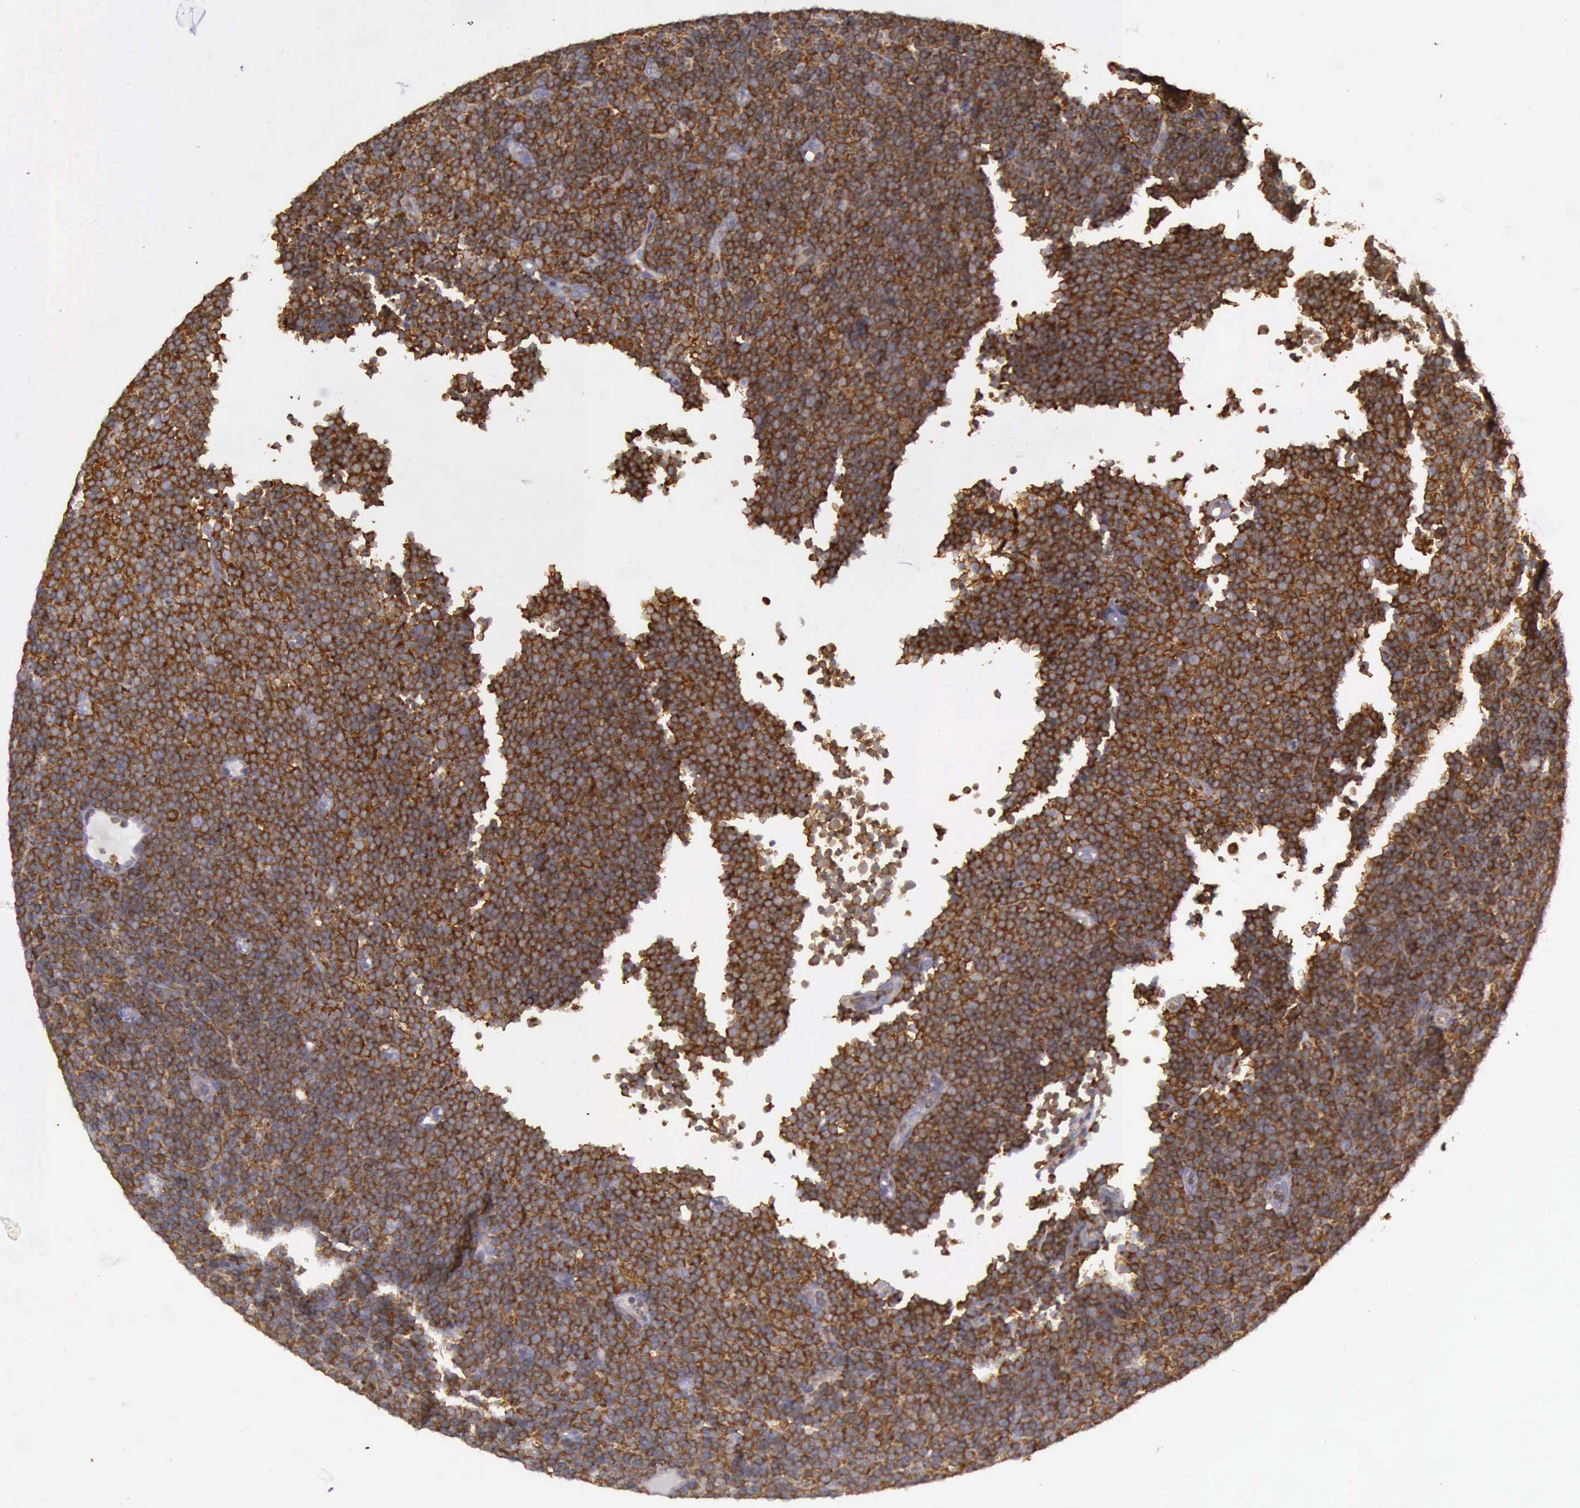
{"staining": {"intensity": "strong", "quantity": ">75%", "location": "cytoplasmic/membranous"}, "tissue": "lymphoma", "cell_type": "Tumor cells", "image_type": "cancer", "snomed": [{"axis": "morphology", "description": "Malignant lymphoma, non-Hodgkin's type, Low grade"}, {"axis": "topography", "description": "Lymph node"}], "caption": "A histopathology image of low-grade malignant lymphoma, non-Hodgkin's type stained for a protein reveals strong cytoplasmic/membranous brown staining in tumor cells.", "gene": "ARHGAP4", "patient": {"sex": "male", "age": 57}}